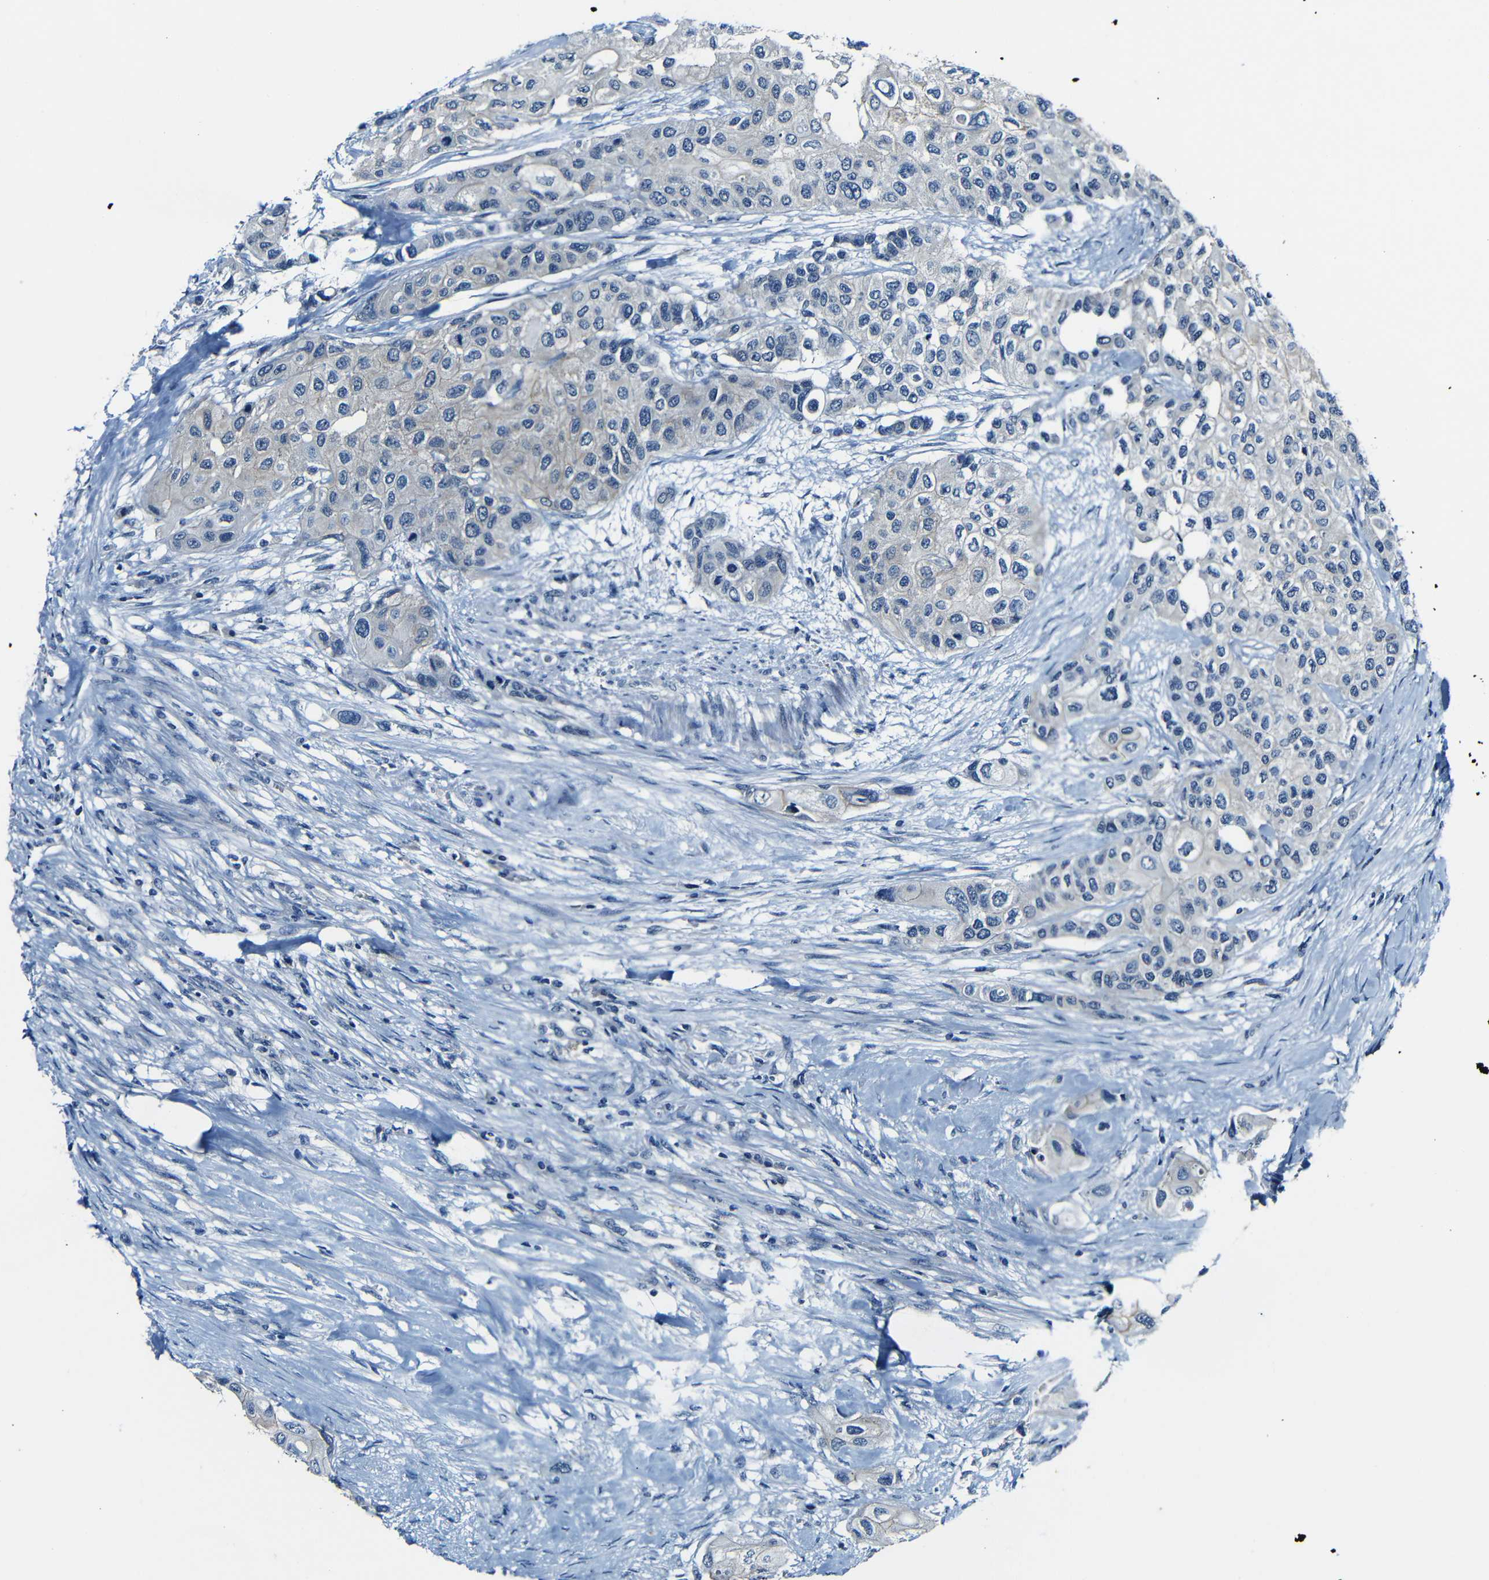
{"staining": {"intensity": "moderate", "quantity": "25%-75%", "location": "cytoplasmic/membranous"}, "tissue": "urothelial cancer", "cell_type": "Tumor cells", "image_type": "cancer", "snomed": [{"axis": "morphology", "description": "Urothelial carcinoma, High grade"}, {"axis": "topography", "description": "Urinary bladder"}], "caption": "This photomicrograph demonstrates immunohistochemistry (IHC) staining of high-grade urothelial carcinoma, with medium moderate cytoplasmic/membranous staining in about 25%-75% of tumor cells.", "gene": "ANK3", "patient": {"sex": "female", "age": 56}}